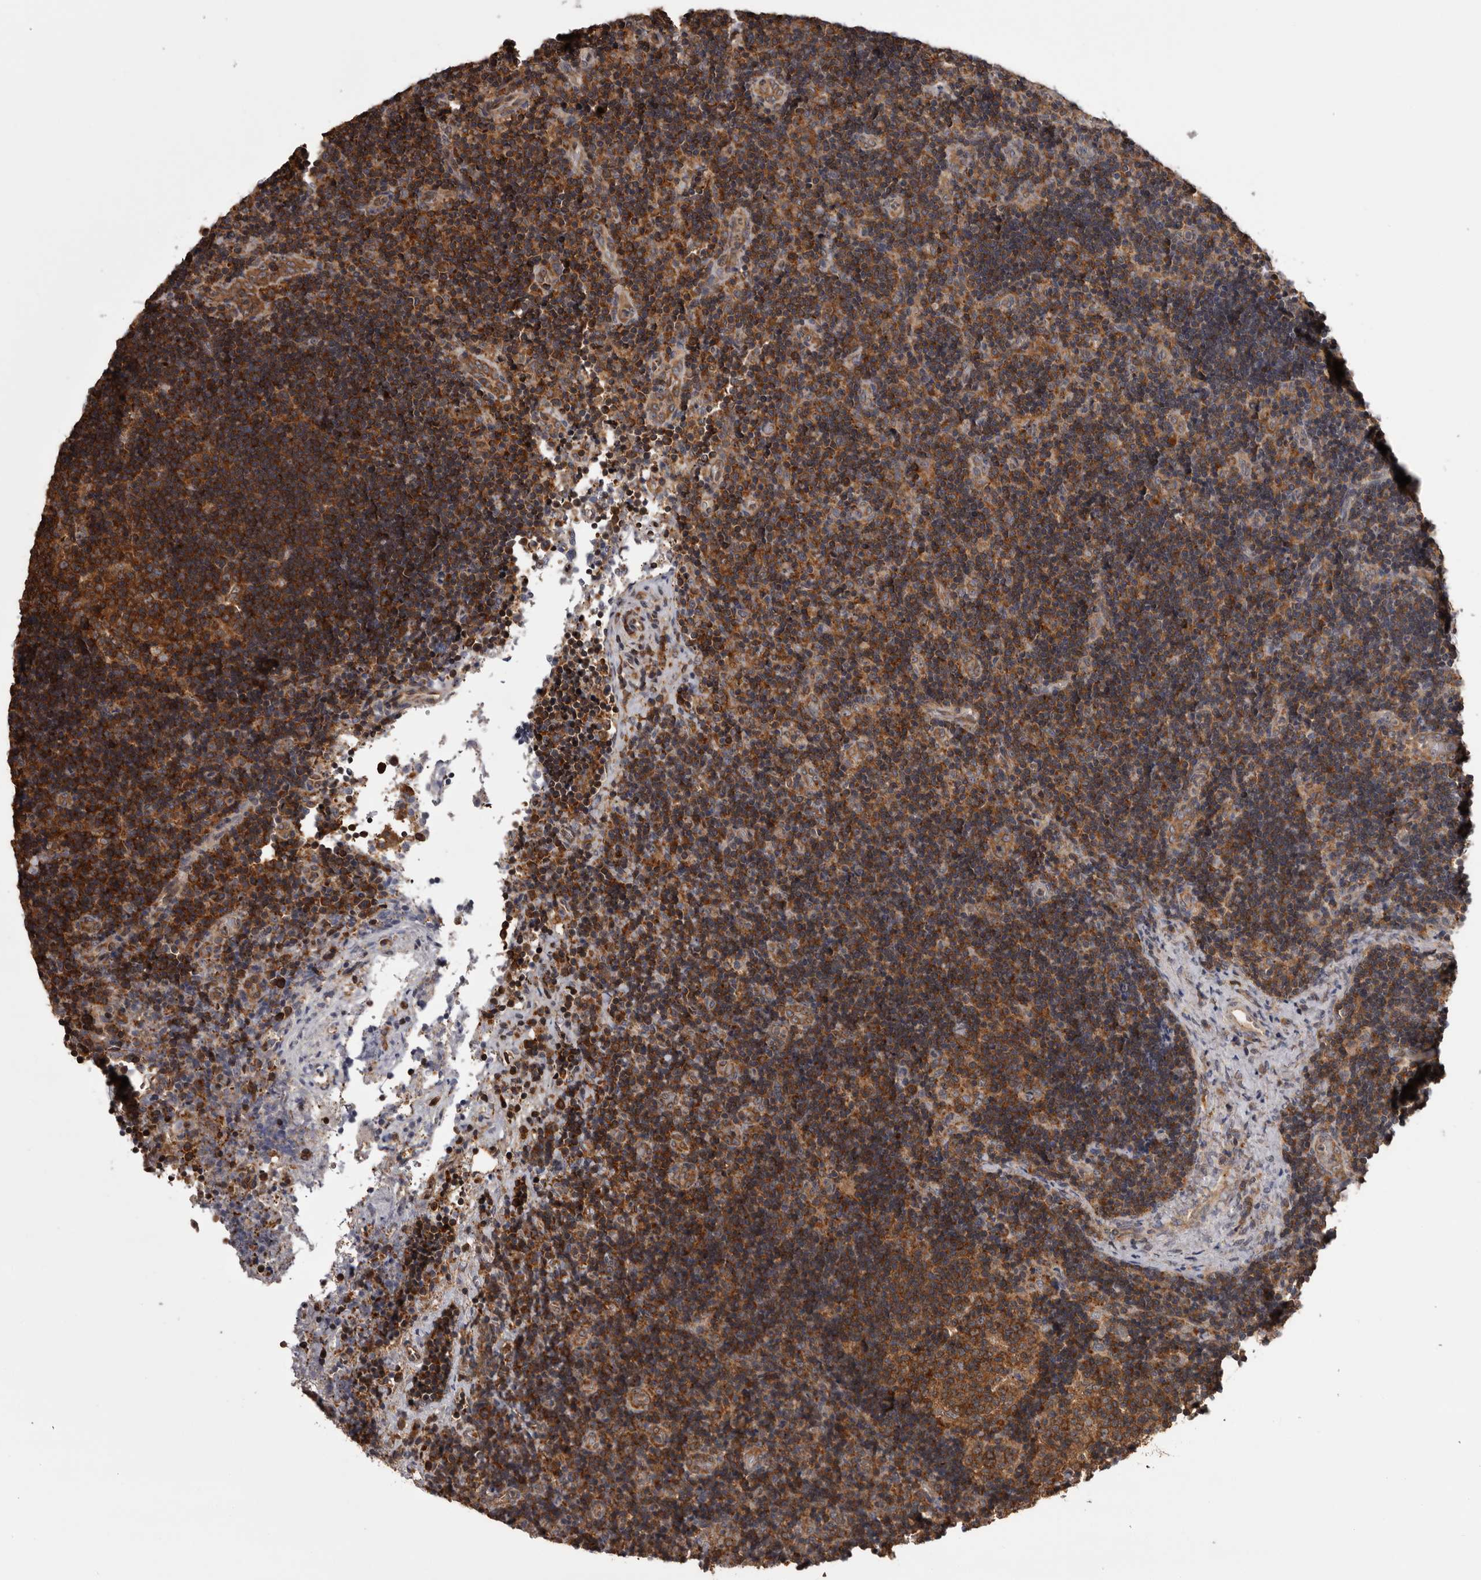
{"staining": {"intensity": "moderate", "quantity": ">75%", "location": "cytoplasmic/membranous"}, "tissue": "lymph node", "cell_type": "Germinal center cells", "image_type": "normal", "snomed": [{"axis": "morphology", "description": "Normal tissue, NOS"}, {"axis": "topography", "description": "Lymph node"}], "caption": "Normal lymph node was stained to show a protein in brown. There is medium levels of moderate cytoplasmic/membranous staining in about >75% of germinal center cells. (IHC, brightfield microscopy, high magnification).", "gene": "DARS1", "patient": {"sex": "female", "age": 22}}